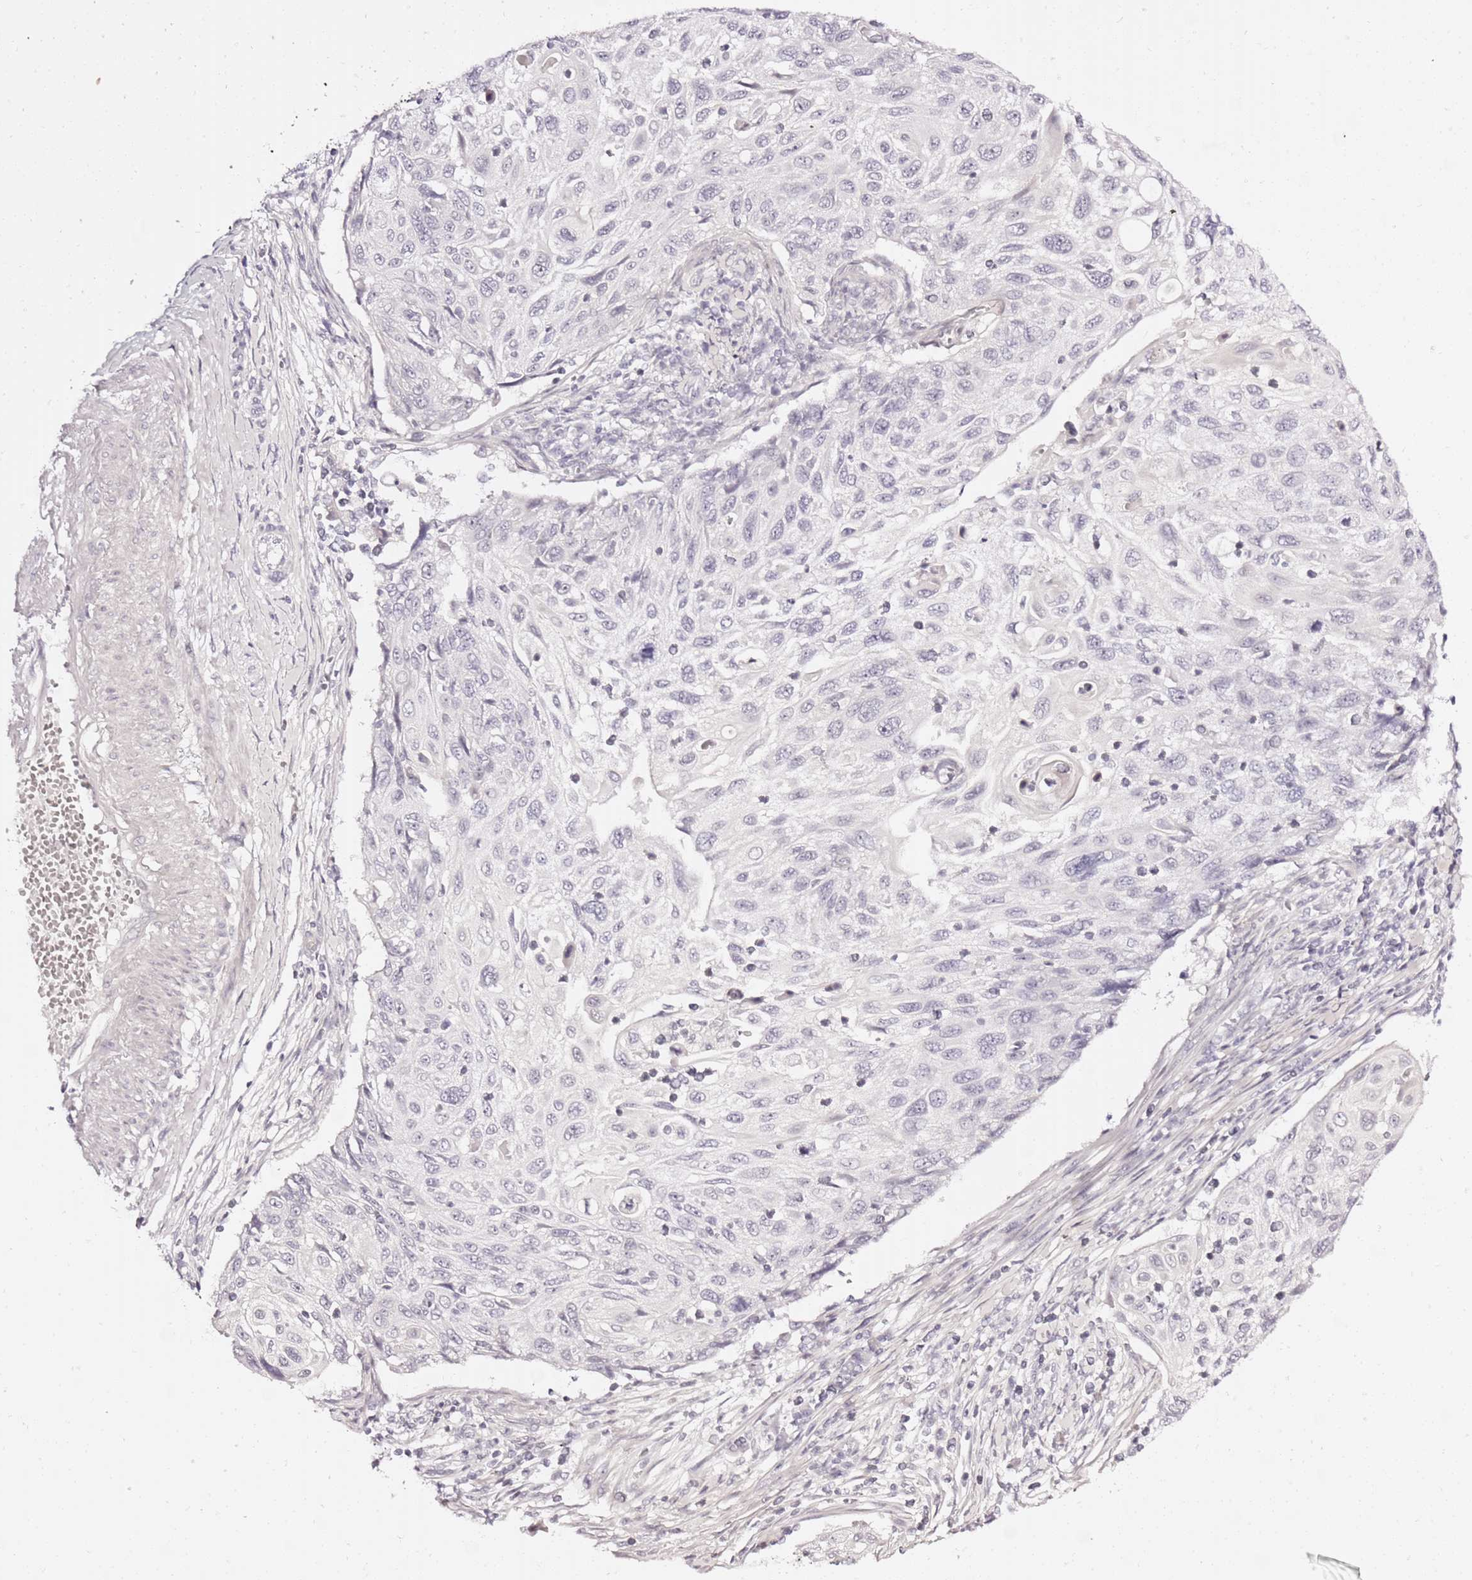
{"staining": {"intensity": "negative", "quantity": "none", "location": "none"}, "tissue": "cervical cancer", "cell_type": "Tumor cells", "image_type": "cancer", "snomed": [{"axis": "morphology", "description": "Squamous cell carcinoma, NOS"}, {"axis": "topography", "description": "Cervix"}], "caption": "There is no significant staining in tumor cells of squamous cell carcinoma (cervical). (DAB immunohistochemistry visualized using brightfield microscopy, high magnification).", "gene": "LIPF", "patient": {"sex": "female", "age": 70}}